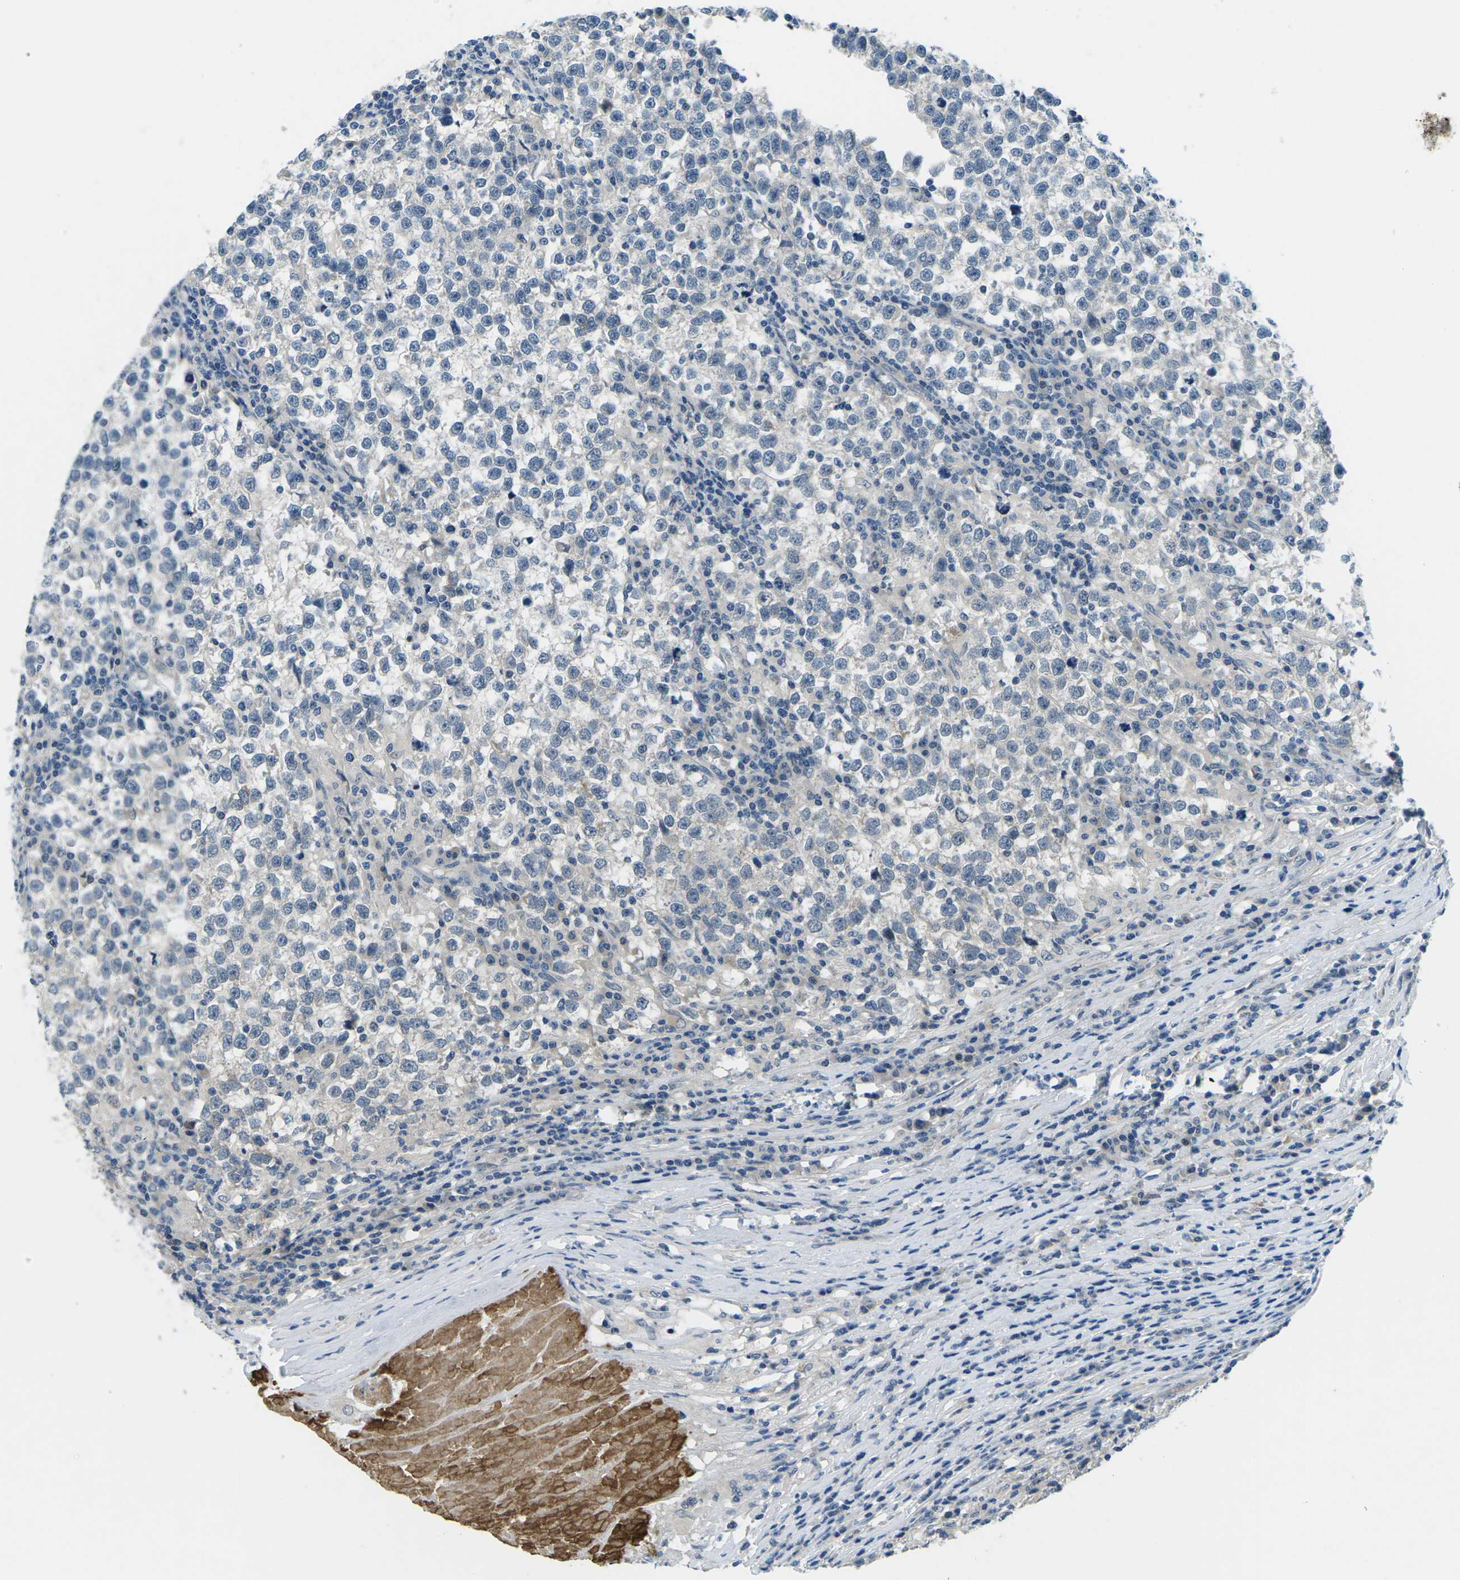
{"staining": {"intensity": "negative", "quantity": "none", "location": "none"}, "tissue": "testis cancer", "cell_type": "Tumor cells", "image_type": "cancer", "snomed": [{"axis": "morphology", "description": "Normal tissue, NOS"}, {"axis": "morphology", "description": "Seminoma, NOS"}, {"axis": "topography", "description": "Testis"}], "caption": "This is a image of IHC staining of seminoma (testis), which shows no expression in tumor cells. (Immunohistochemistry (ihc), brightfield microscopy, high magnification).", "gene": "CTNND1", "patient": {"sex": "male", "age": 43}}